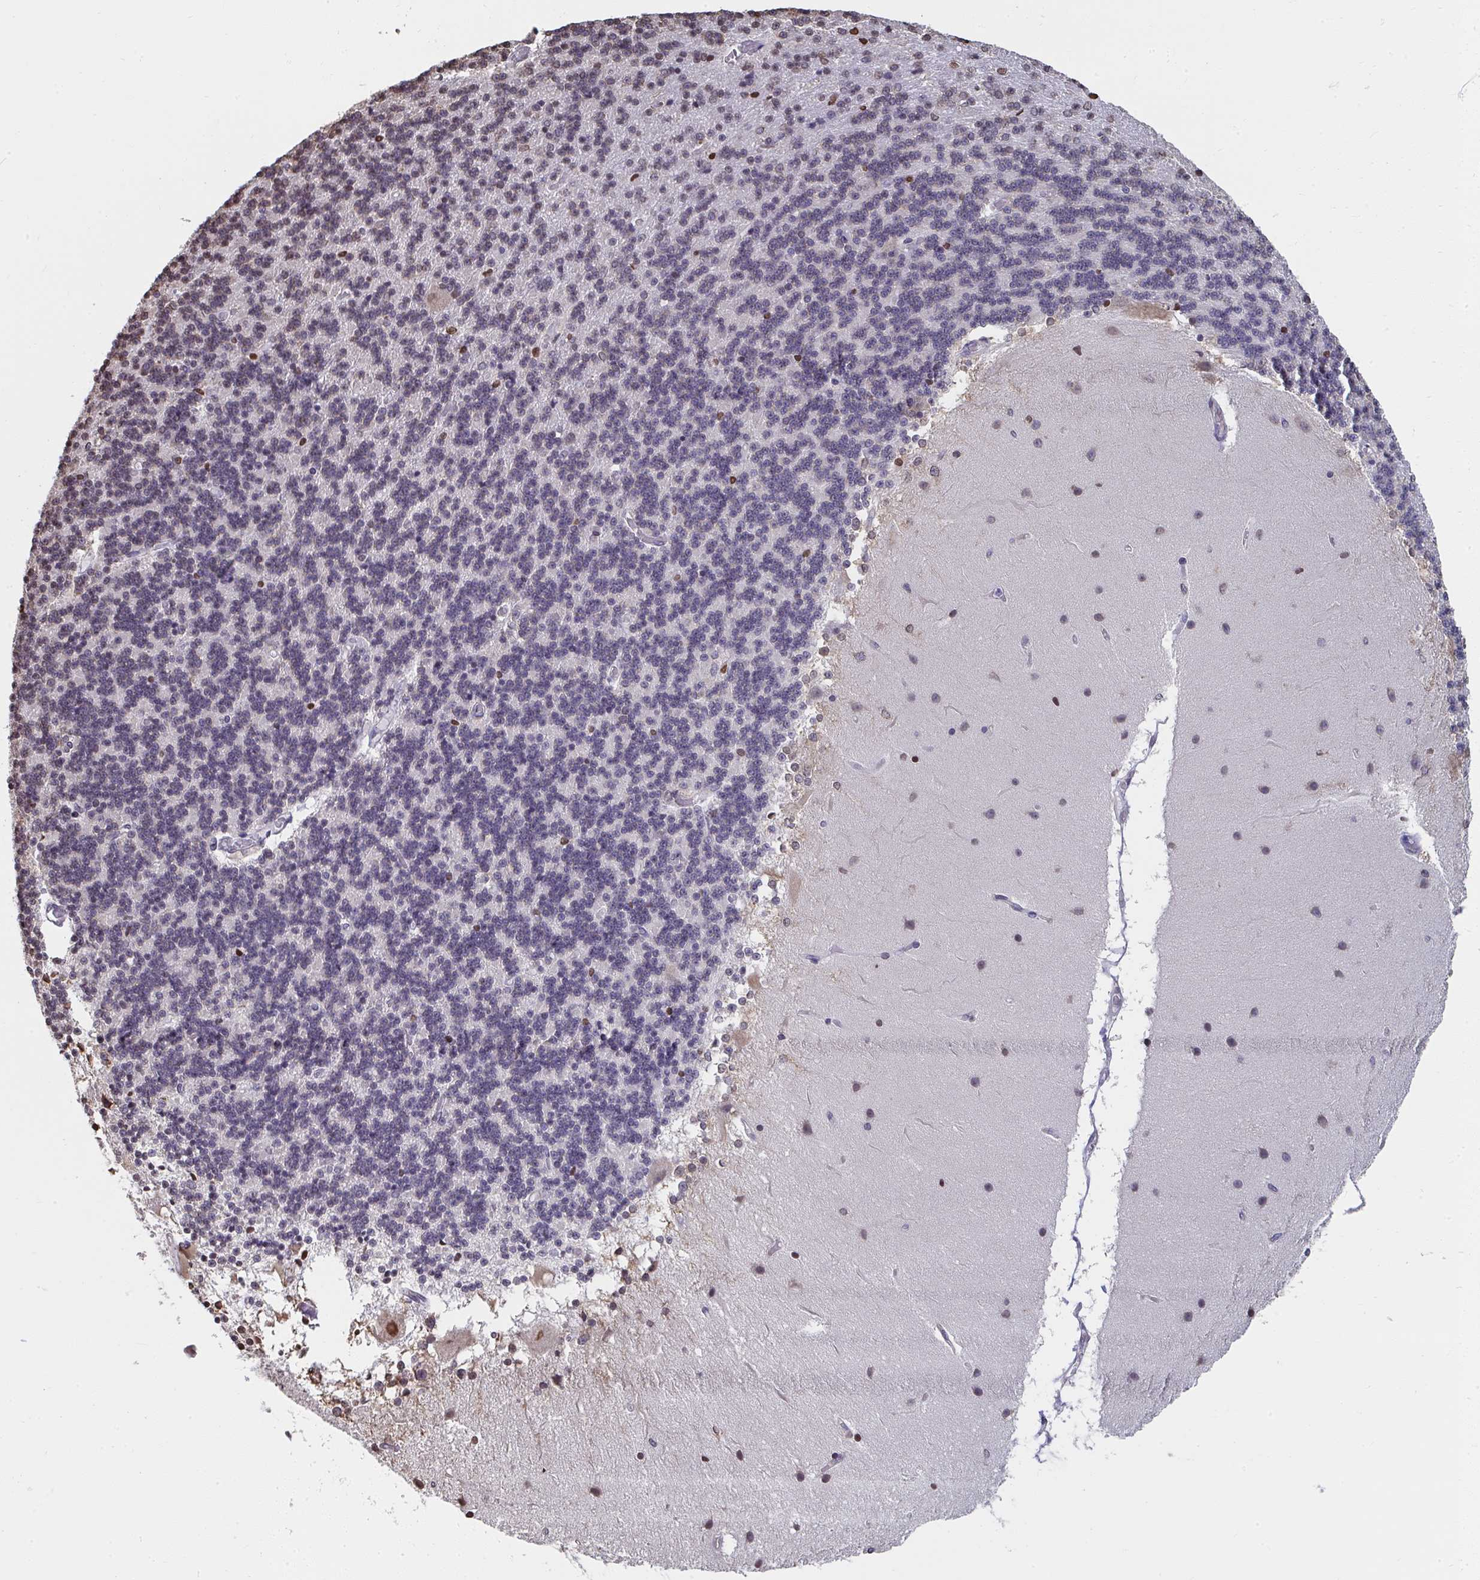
{"staining": {"intensity": "negative", "quantity": "none", "location": "none"}, "tissue": "cerebellum", "cell_type": "Cells in granular layer", "image_type": "normal", "snomed": [{"axis": "morphology", "description": "Normal tissue, NOS"}, {"axis": "topography", "description": "Cerebellum"}], "caption": "Immunohistochemistry photomicrograph of benign cerebellum: cerebellum stained with DAB reveals no significant protein positivity in cells in granular layer. Brightfield microscopy of immunohistochemistry (IHC) stained with DAB (brown) and hematoxylin (blue), captured at high magnification.", "gene": "SYNCRIP", "patient": {"sex": "female", "age": 54}}